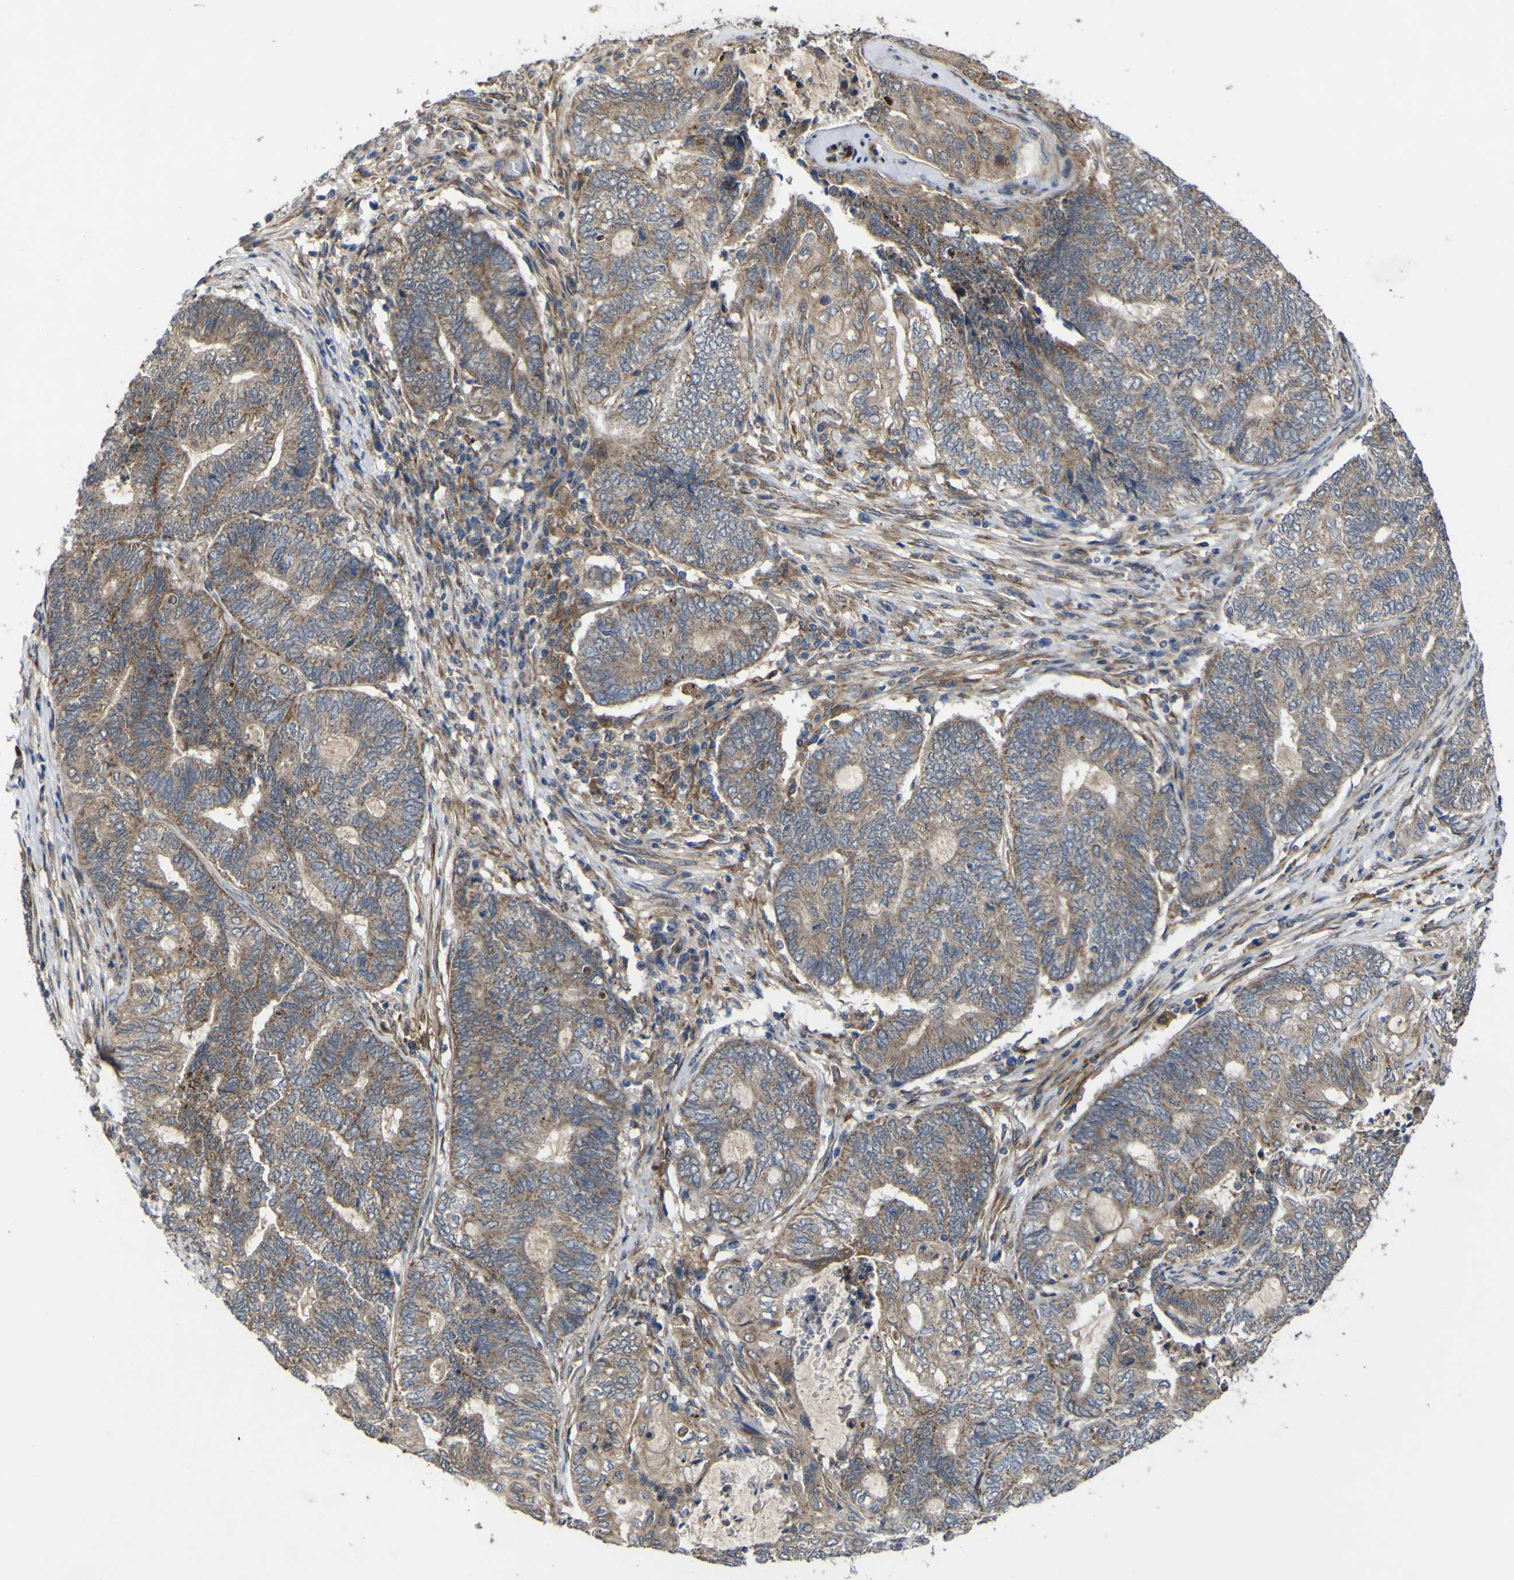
{"staining": {"intensity": "moderate", "quantity": ">75%", "location": "cytoplasmic/membranous"}, "tissue": "endometrial cancer", "cell_type": "Tumor cells", "image_type": "cancer", "snomed": [{"axis": "morphology", "description": "Adenocarcinoma, NOS"}, {"axis": "topography", "description": "Uterus"}, {"axis": "topography", "description": "Endometrium"}], "caption": "Immunohistochemistry (IHC) image of neoplastic tissue: endometrial cancer stained using immunohistochemistry (IHC) demonstrates medium levels of moderate protein expression localized specifically in the cytoplasmic/membranous of tumor cells, appearing as a cytoplasmic/membranous brown color.", "gene": "IRAK2", "patient": {"sex": "female", "age": 70}}